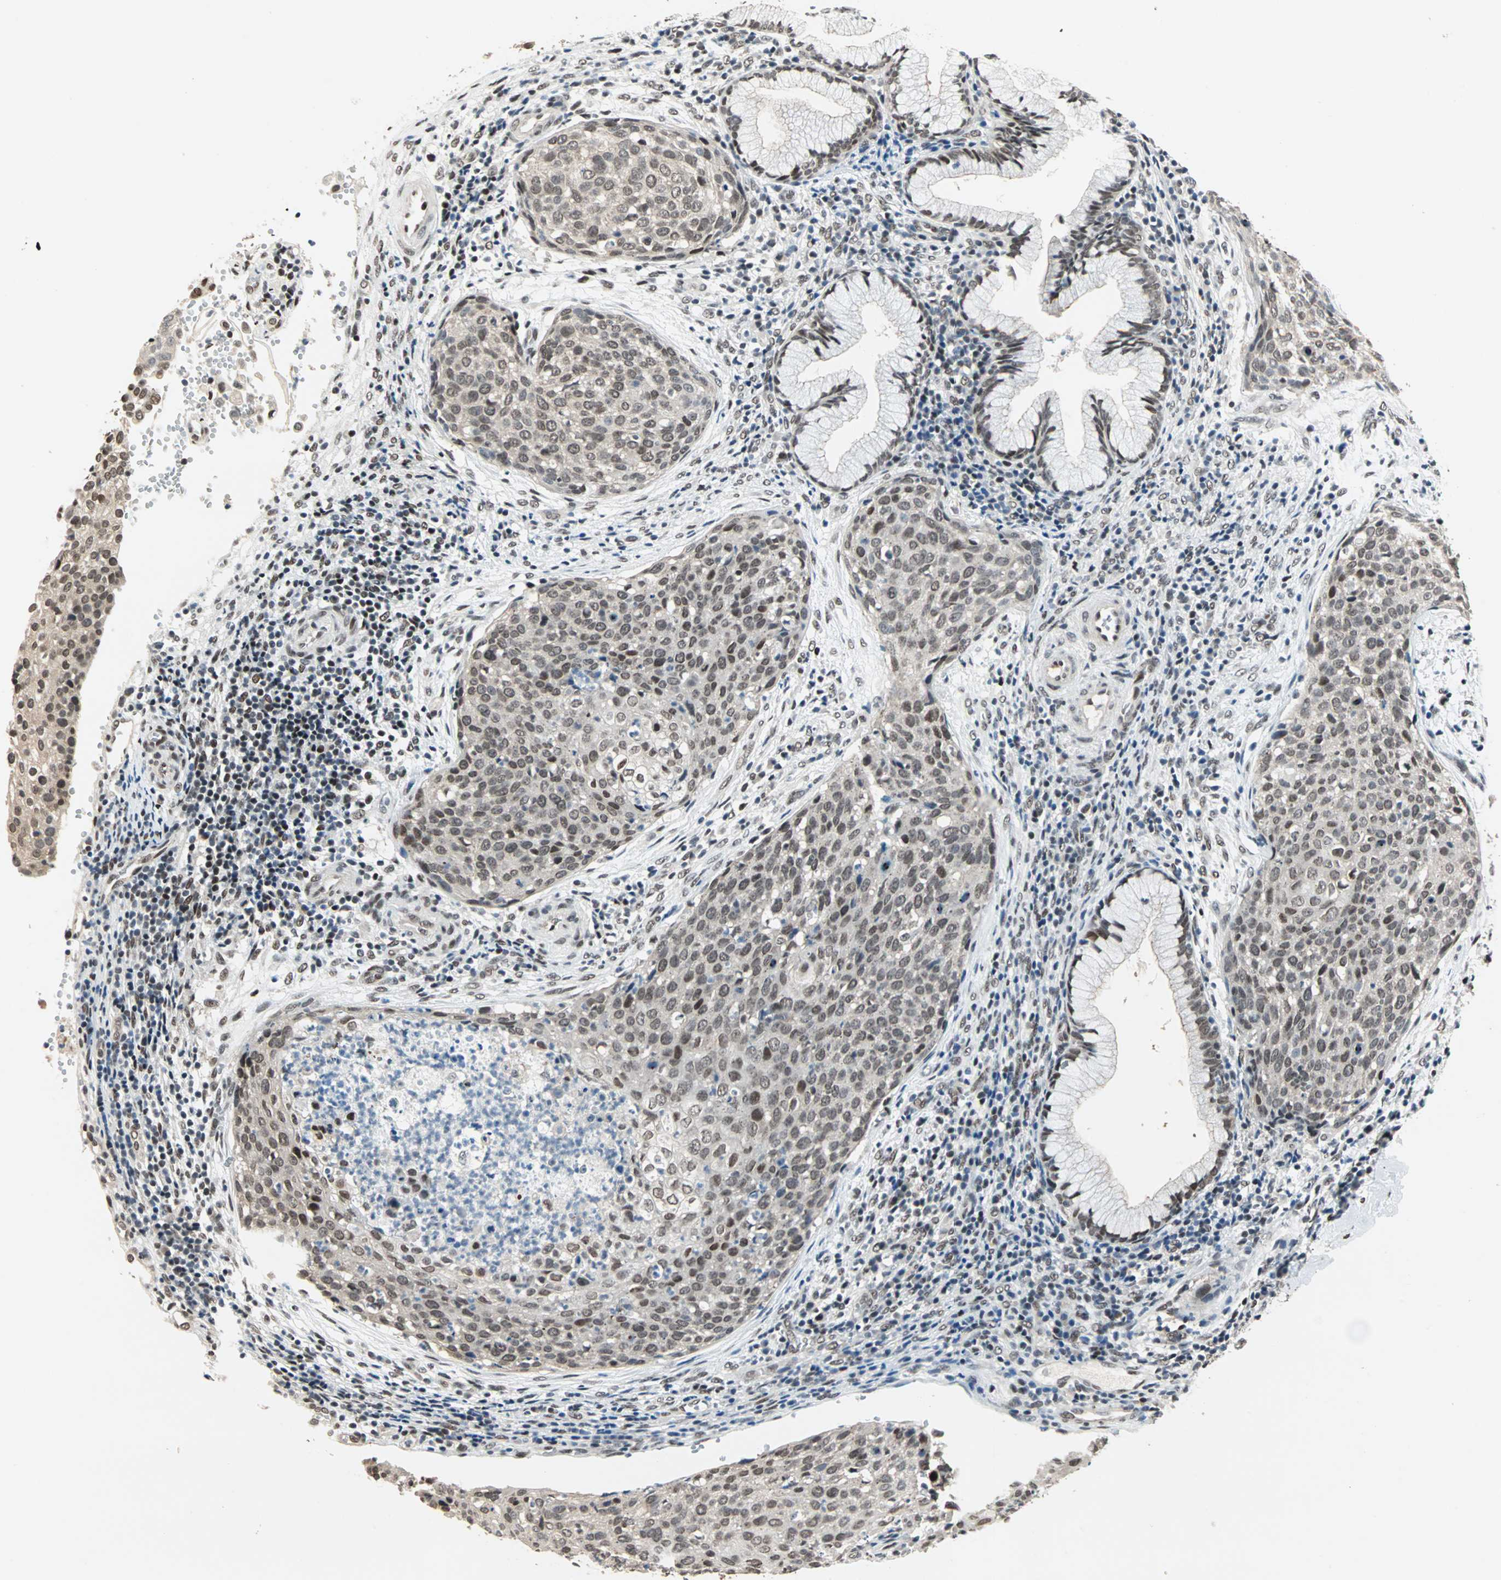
{"staining": {"intensity": "moderate", "quantity": ">75%", "location": "nuclear"}, "tissue": "cervical cancer", "cell_type": "Tumor cells", "image_type": "cancer", "snomed": [{"axis": "morphology", "description": "Squamous cell carcinoma, NOS"}, {"axis": "topography", "description": "Cervix"}], "caption": "This micrograph reveals cervical cancer stained with immunohistochemistry (IHC) to label a protein in brown. The nuclear of tumor cells show moderate positivity for the protein. Nuclei are counter-stained blue.", "gene": "BLM", "patient": {"sex": "female", "age": 38}}